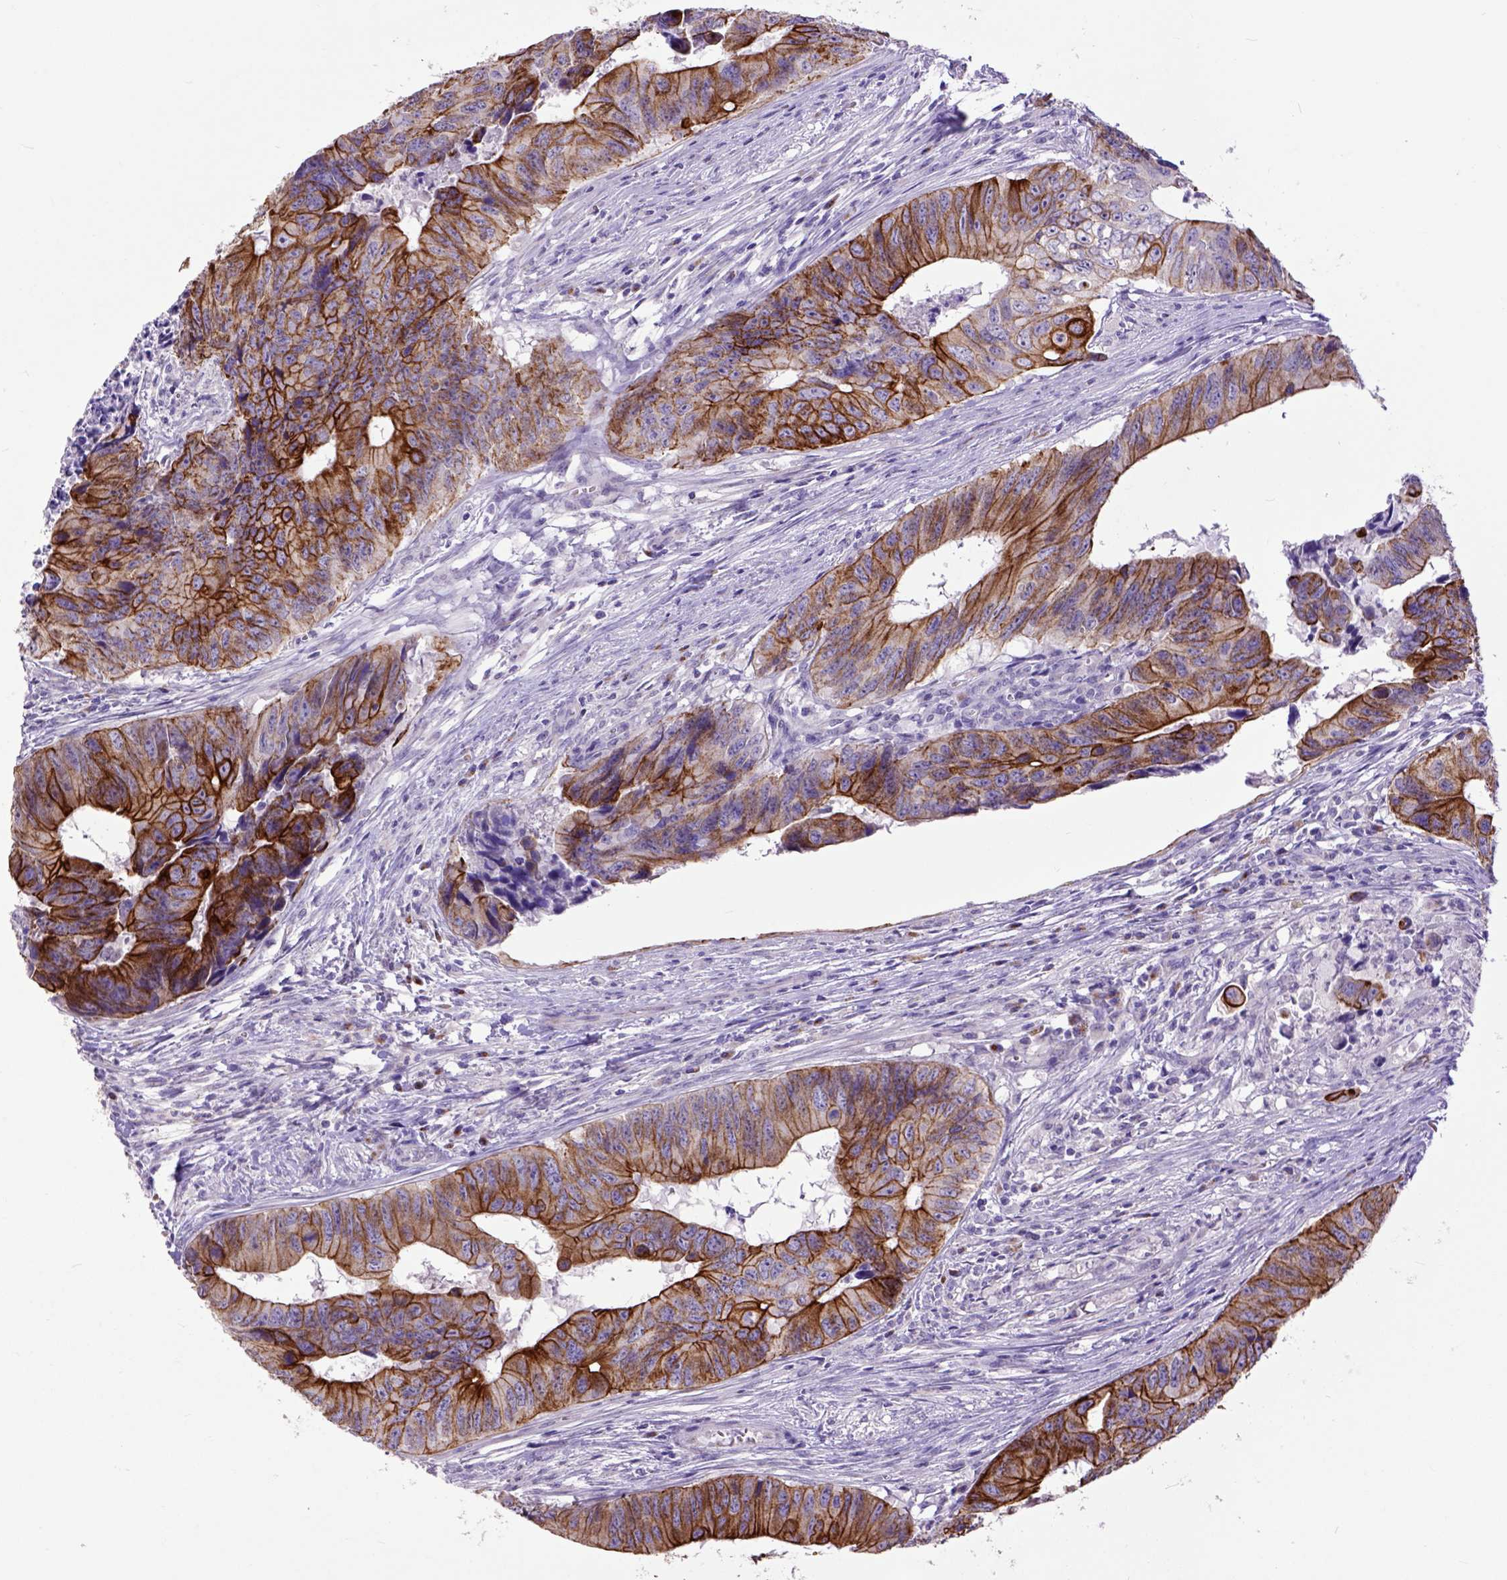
{"staining": {"intensity": "strong", "quantity": ">75%", "location": "cytoplasmic/membranous"}, "tissue": "colorectal cancer", "cell_type": "Tumor cells", "image_type": "cancer", "snomed": [{"axis": "morphology", "description": "Adenocarcinoma, NOS"}, {"axis": "topography", "description": "Colon"}], "caption": "Immunohistochemistry (IHC) micrograph of neoplastic tissue: colorectal cancer stained using immunohistochemistry (IHC) shows high levels of strong protein expression localized specifically in the cytoplasmic/membranous of tumor cells, appearing as a cytoplasmic/membranous brown color.", "gene": "RAB25", "patient": {"sex": "female", "age": 82}}